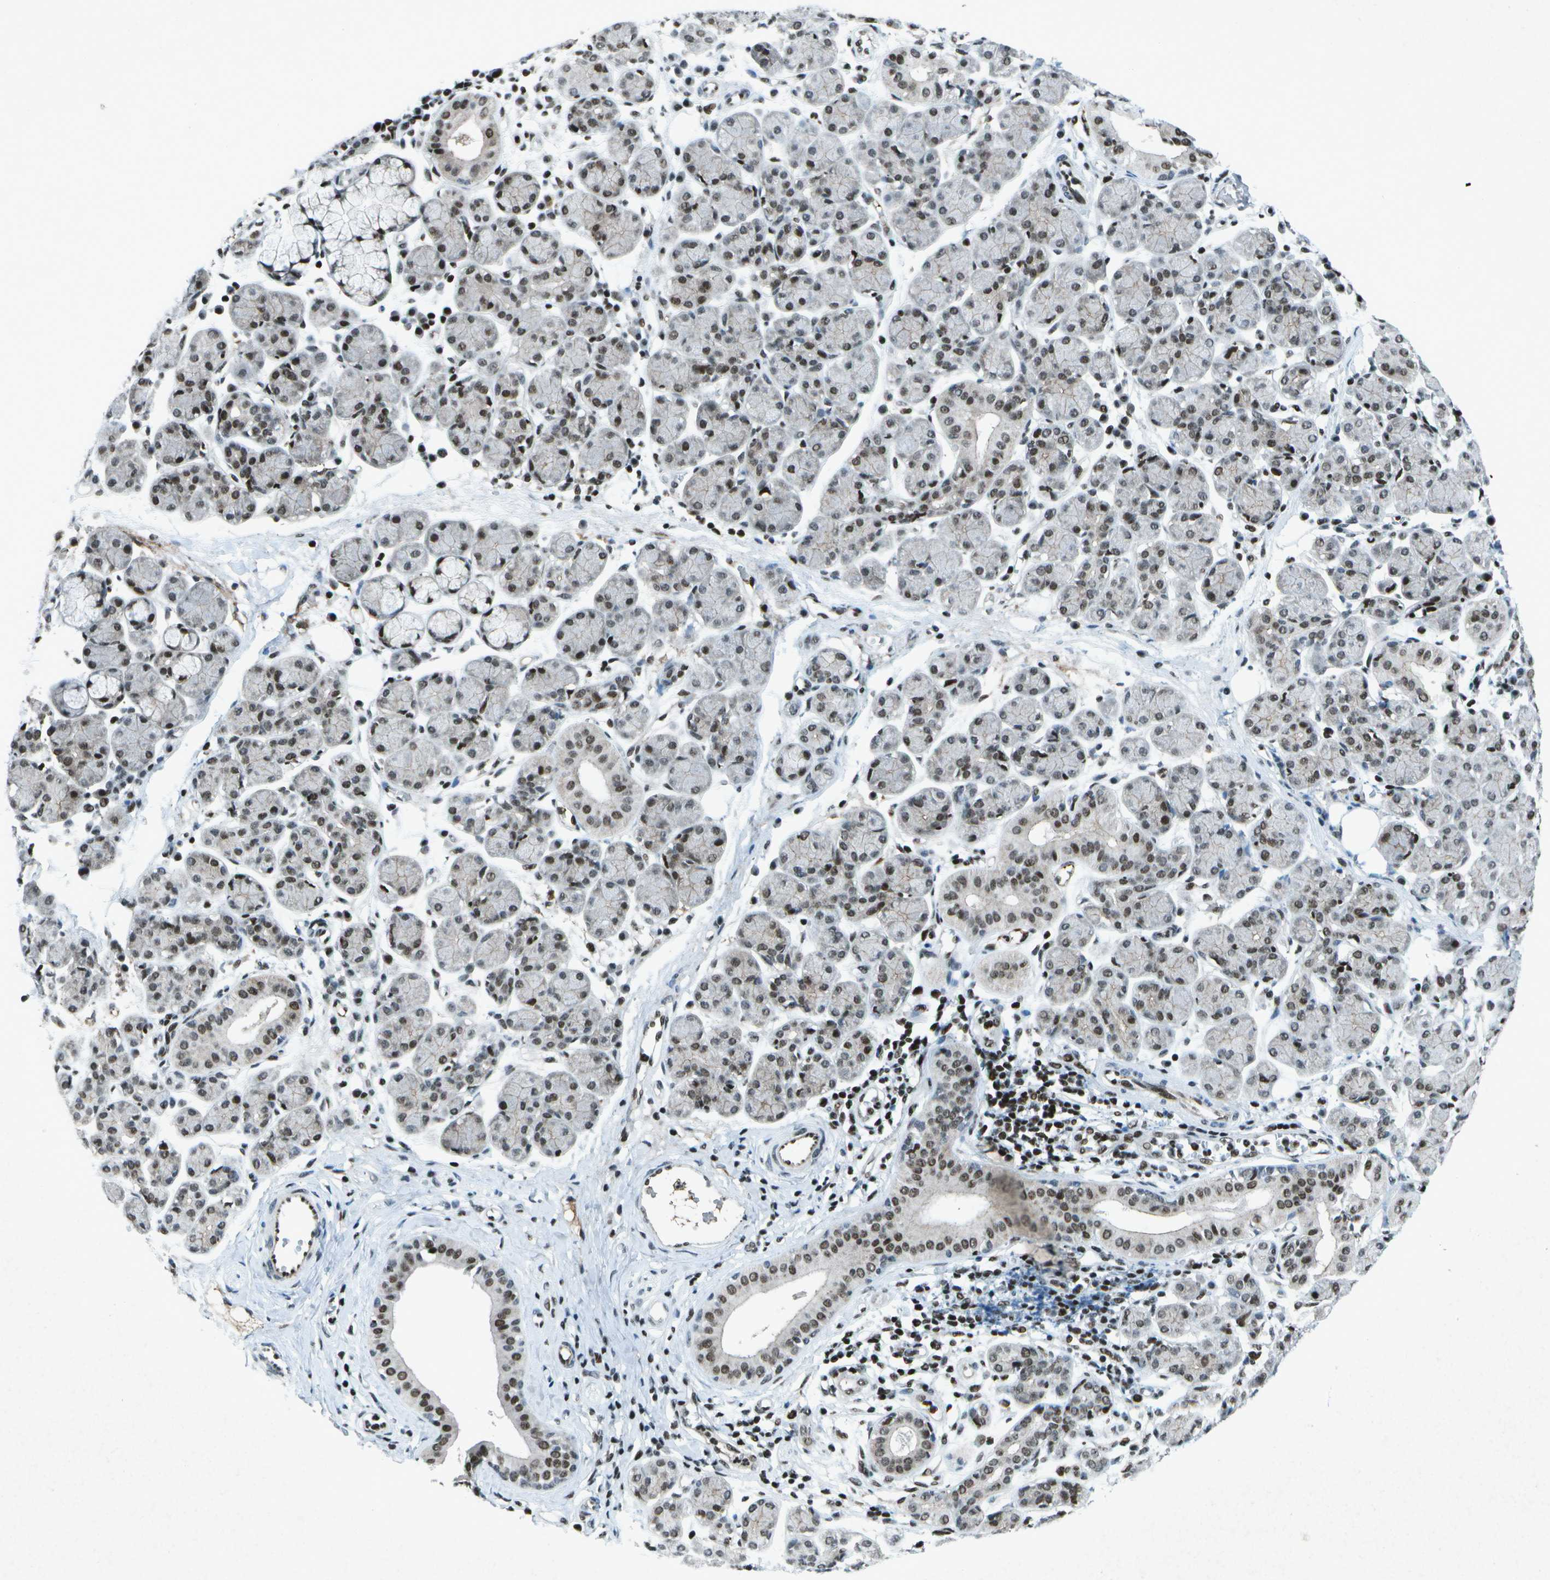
{"staining": {"intensity": "moderate", "quantity": ">75%", "location": "nuclear"}, "tissue": "salivary gland", "cell_type": "Glandular cells", "image_type": "normal", "snomed": [{"axis": "morphology", "description": "Normal tissue, NOS"}, {"axis": "morphology", "description": "Inflammation, NOS"}, {"axis": "topography", "description": "Lymph node"}, {"axis": "topography", "description": "Salivary gland"}], "caption": "Unremarkable salivary gland was stained to show a protein in brown. There is medium levels of moderate nuclear expression in approximately >75% of glandular cells. (Brightfield microscopy of DAB IHC at high magnification).", "gene": "MTA2", "patient": {"sex": "male", "age": 3}}